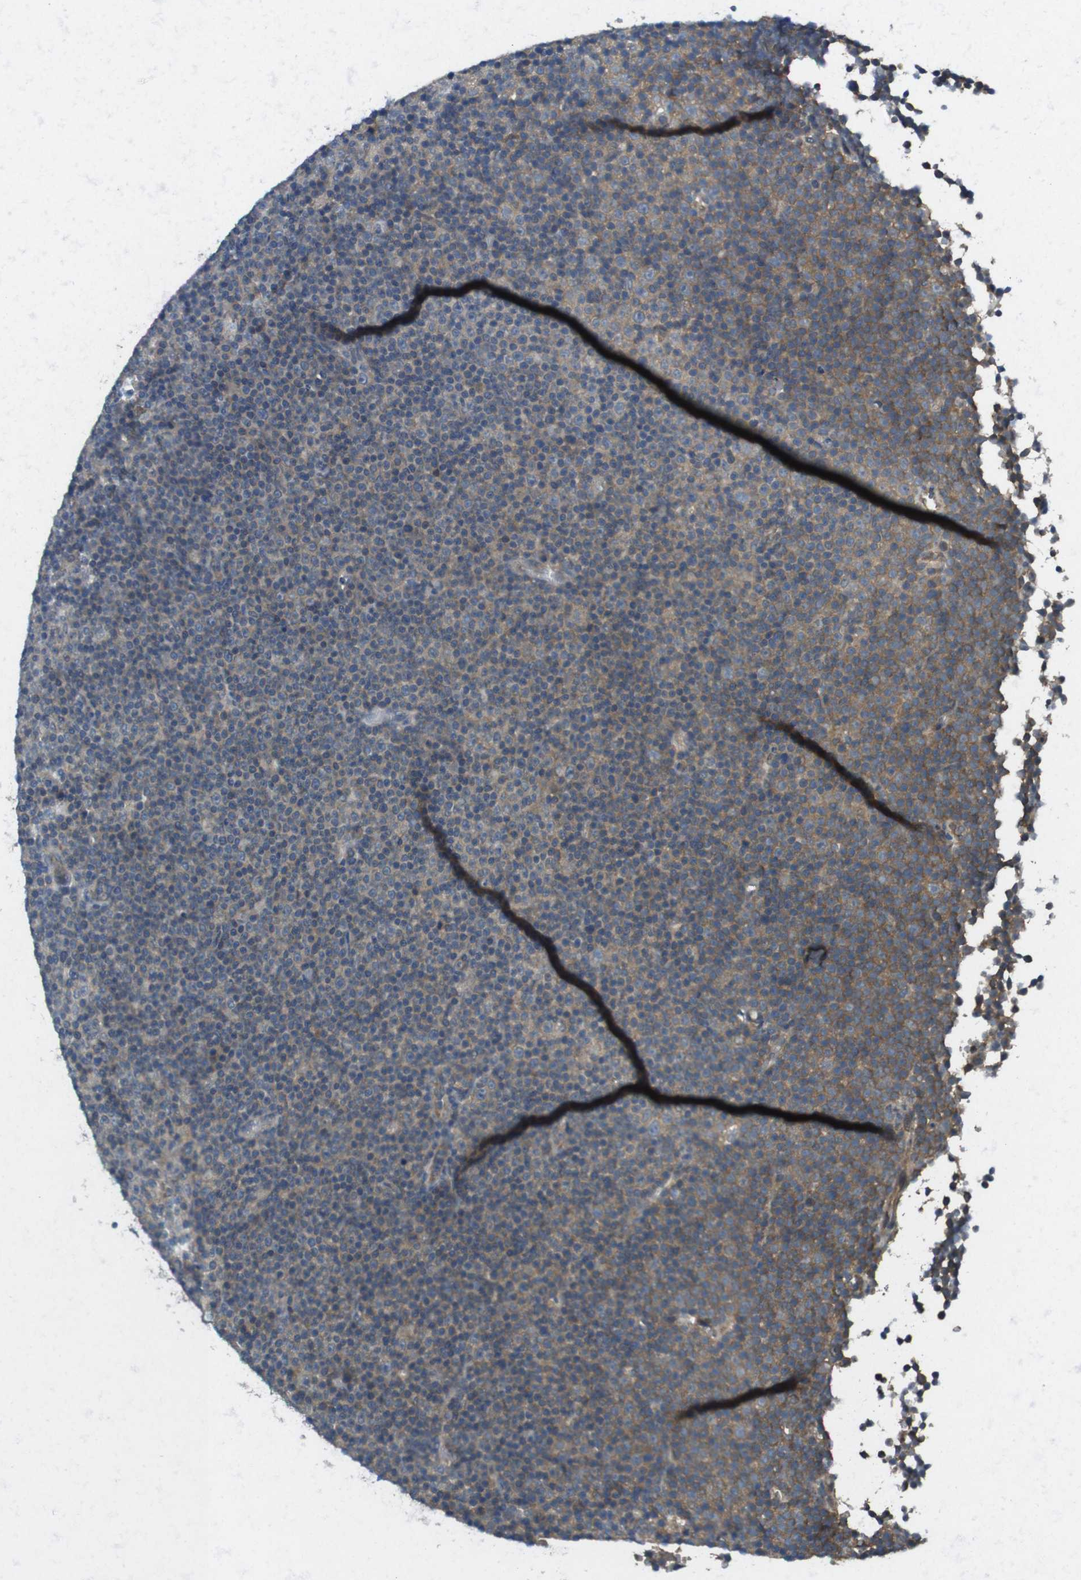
{"staining": {"intensity": "moderate", "quantity": "25%-75%", "location": "cytoplasmic/membranous"}, "tissue": "lymphoma", "cell_type": "Tumor cells", "image_type": "cancer", "snomed": [{"axis": "morphology", "description": "Malignant lymphoma, non-Hodgkin's type, Low grade"}, {"axis": "topography", "description": "Lymph node"}], "caption": "Immunohistochemical staining of lymphoma exhibits medium levels of moderate cytoplasmic/membranous protein positivity in approximately 25%-75% of tumor cells.", "gene": "SUGT1", "patient": {"sex": "female", "age": 67}}